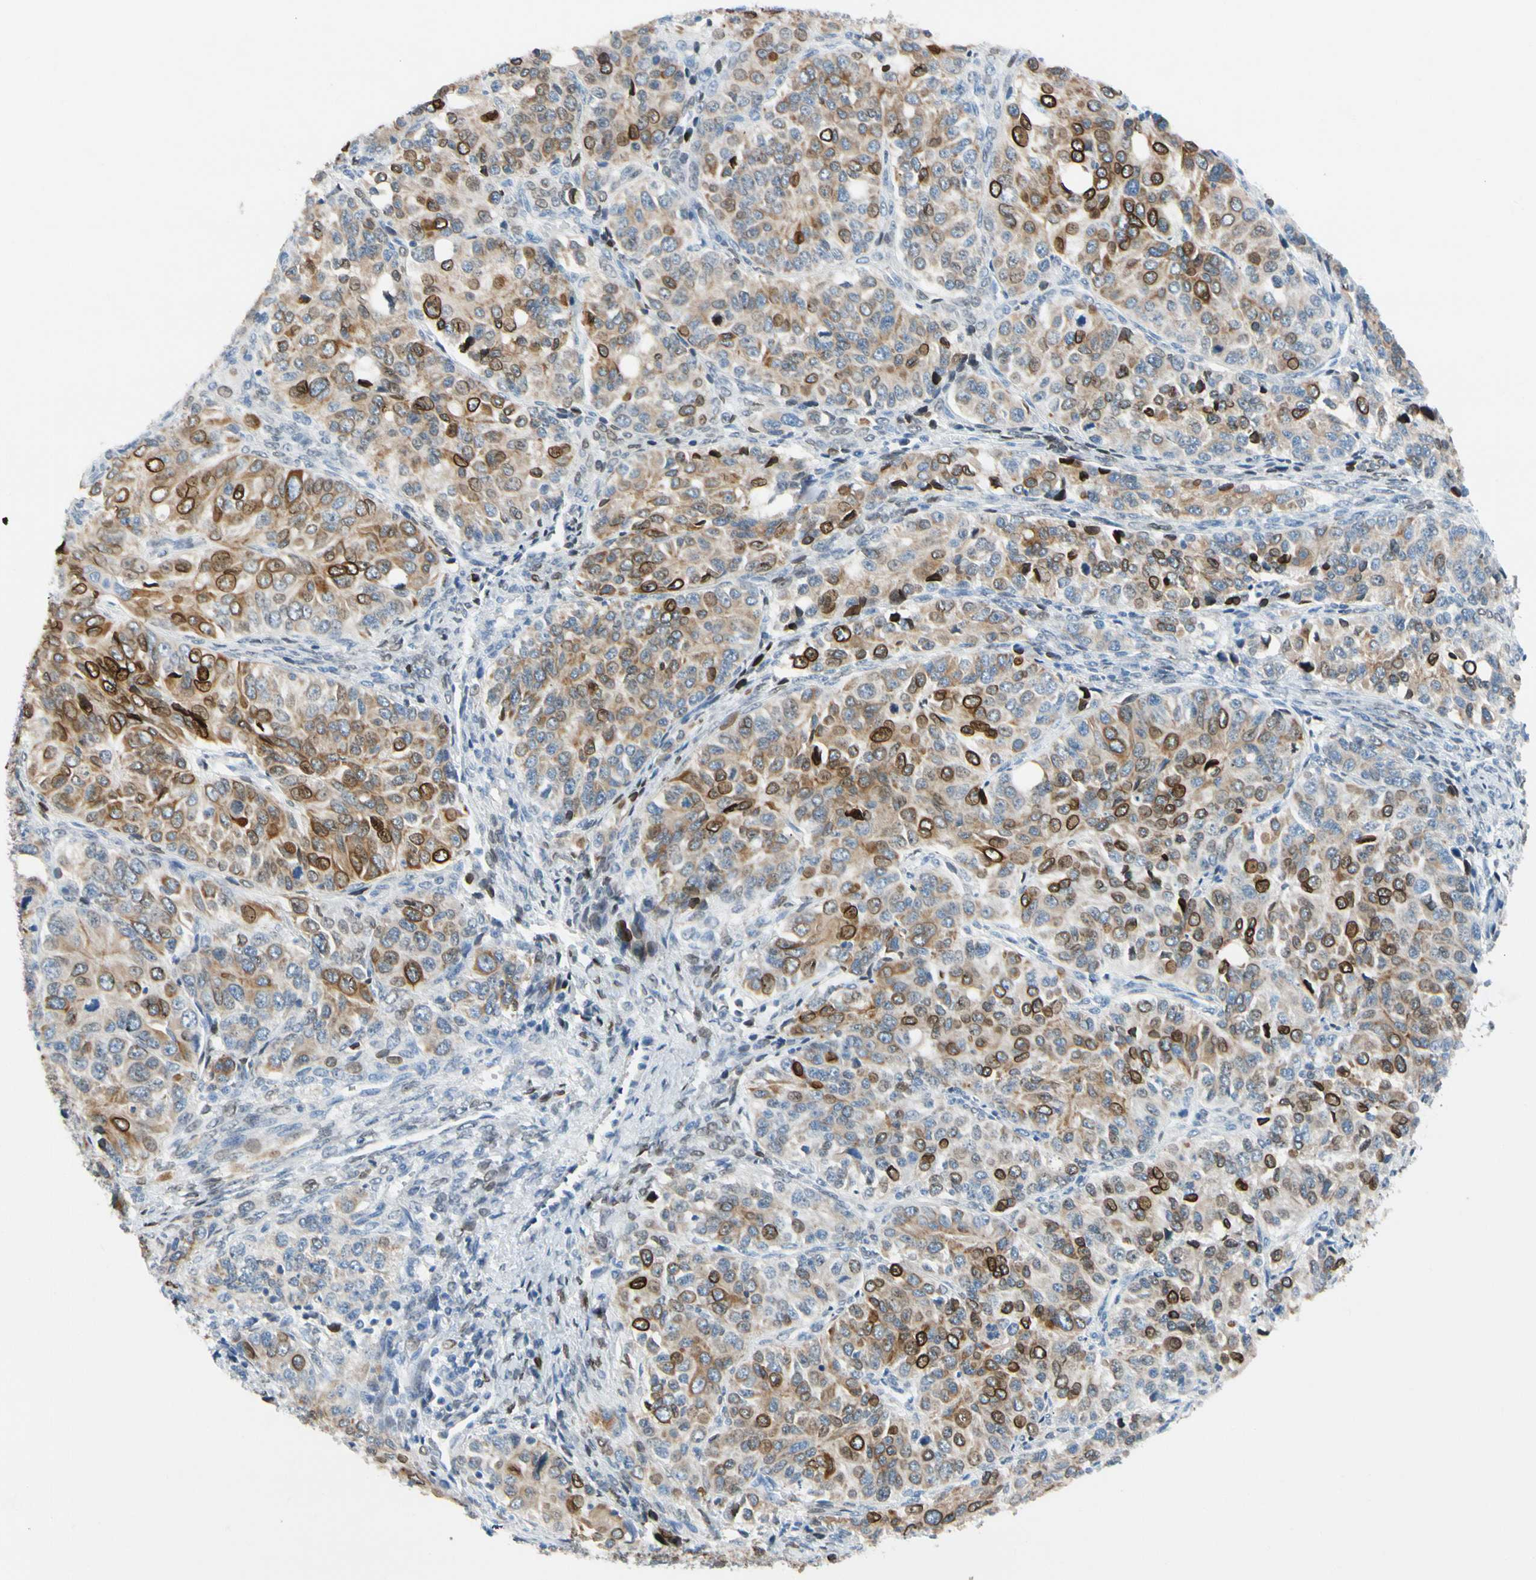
{"staining": {"intensity": "strong", "quantity": ">75%", "location": "cytoplasmic/membranous,nuclear"}, "tissue": "ovarian cancer", "cell_type": "Tumor cells", "image_type": "cancer", "snomed": [{"axis": "morphology", "description": "Carcinoma, endometroid"}, {"axis": "topography", "description": "Ovary"}], "caption": "An image showing strong cytoplasmic/membranous and nuclear positivity in about >75% of tumor cells in ovarian cancer, as visualized by brown immunohistochemical staining.", "gene": "ZNF132", "patient": {"sex": "female", "age": 51}}